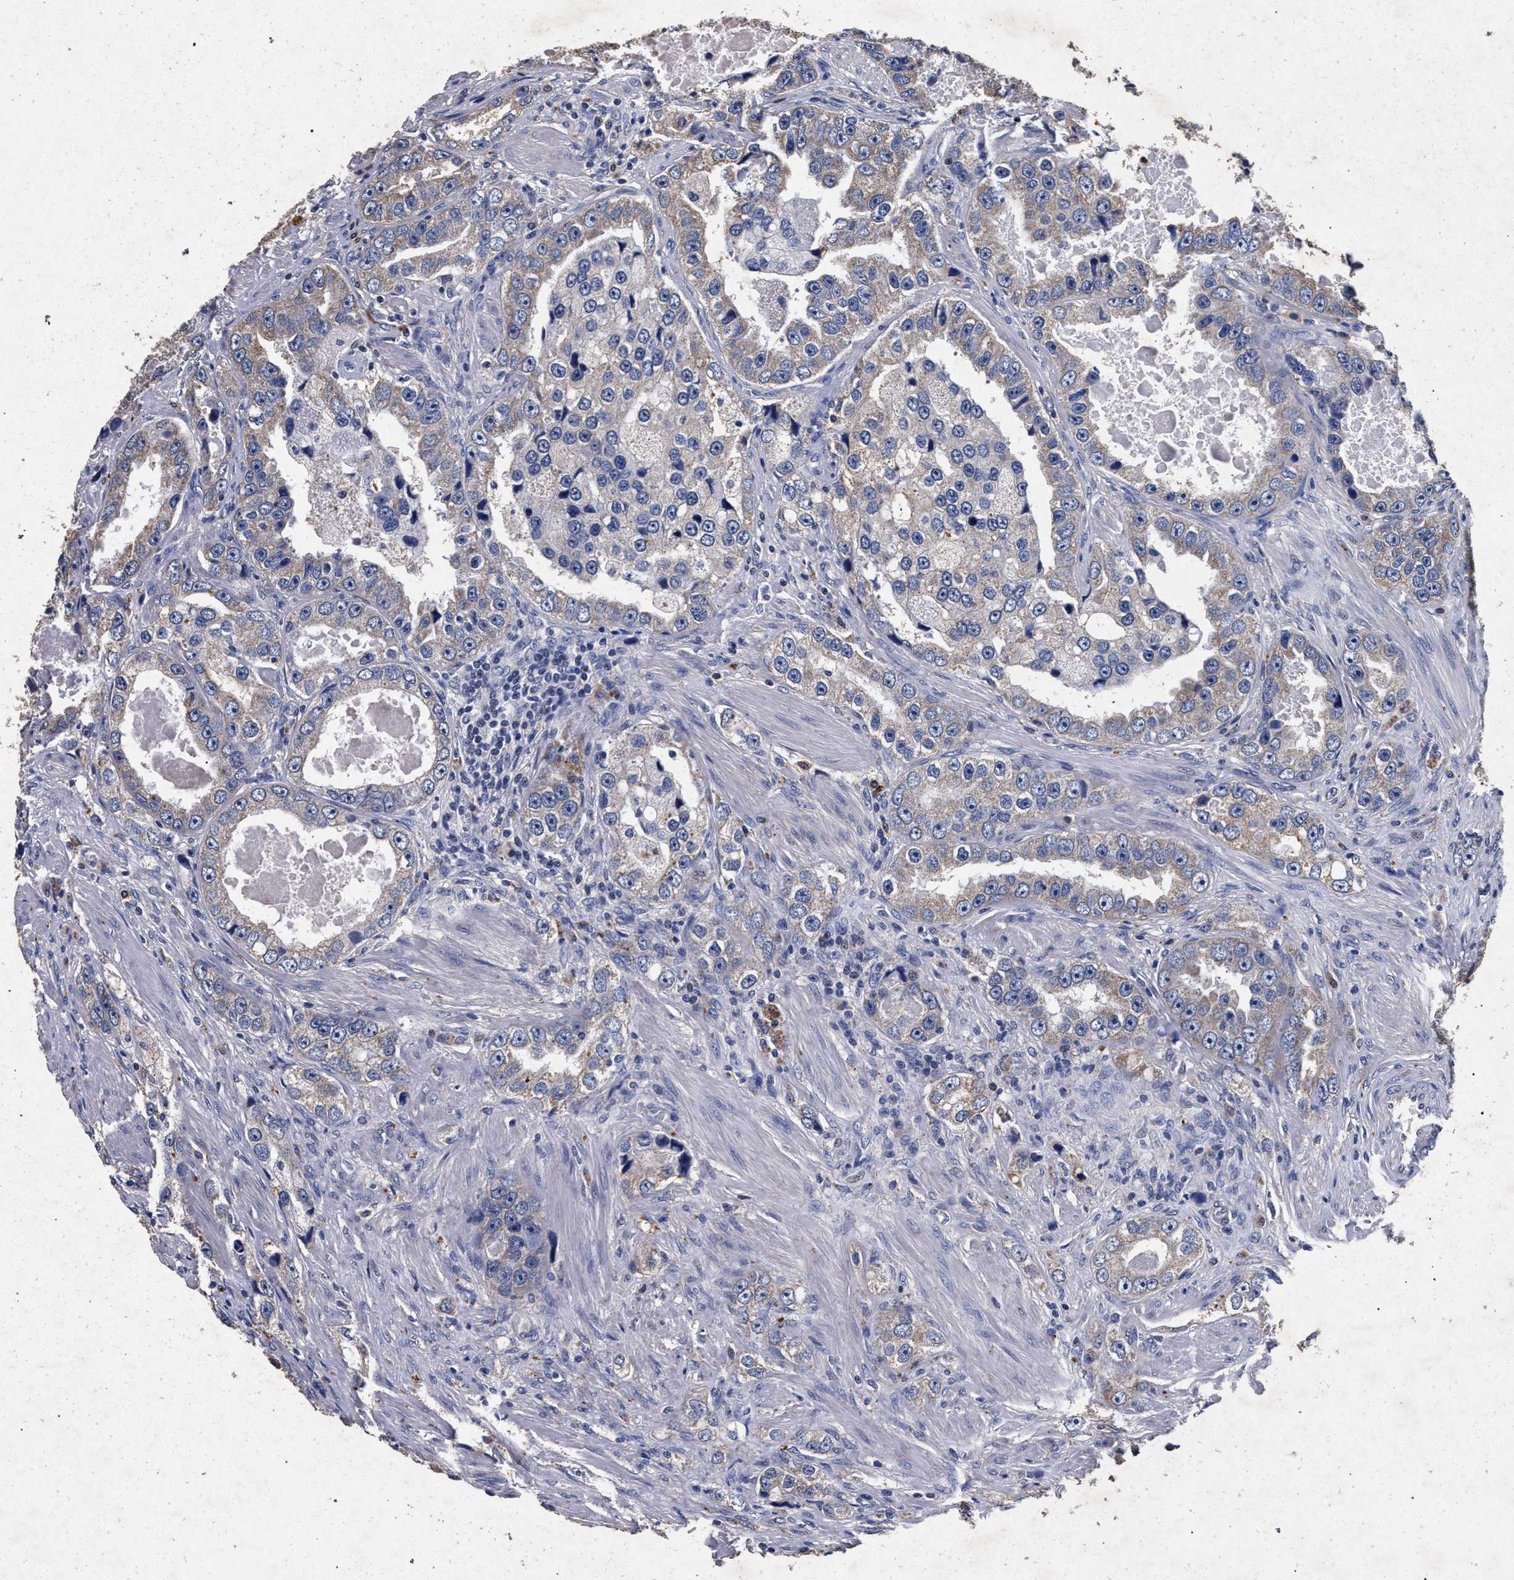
{"staining": {"intensity": "weak", "quantity": "25%-75%", "location": "cytoplasmic/membranous"}, "tissue": "prostate cancer", "cell_type": "Tumor cells", "image_type": "cancer", "snomed": [{"axis": "morphology", "description": "Adenocarcinoma, High grade"}, {"axis": "topography", "description": "Prostate"}], "caption": "A micrograph of prostate cancer stained for a protein demonstrates weak cytoplasmic/membranous brown staining in tumor cells.", "gene": "ATP1A2", "patient": {"sex": "male", "age": 63}}